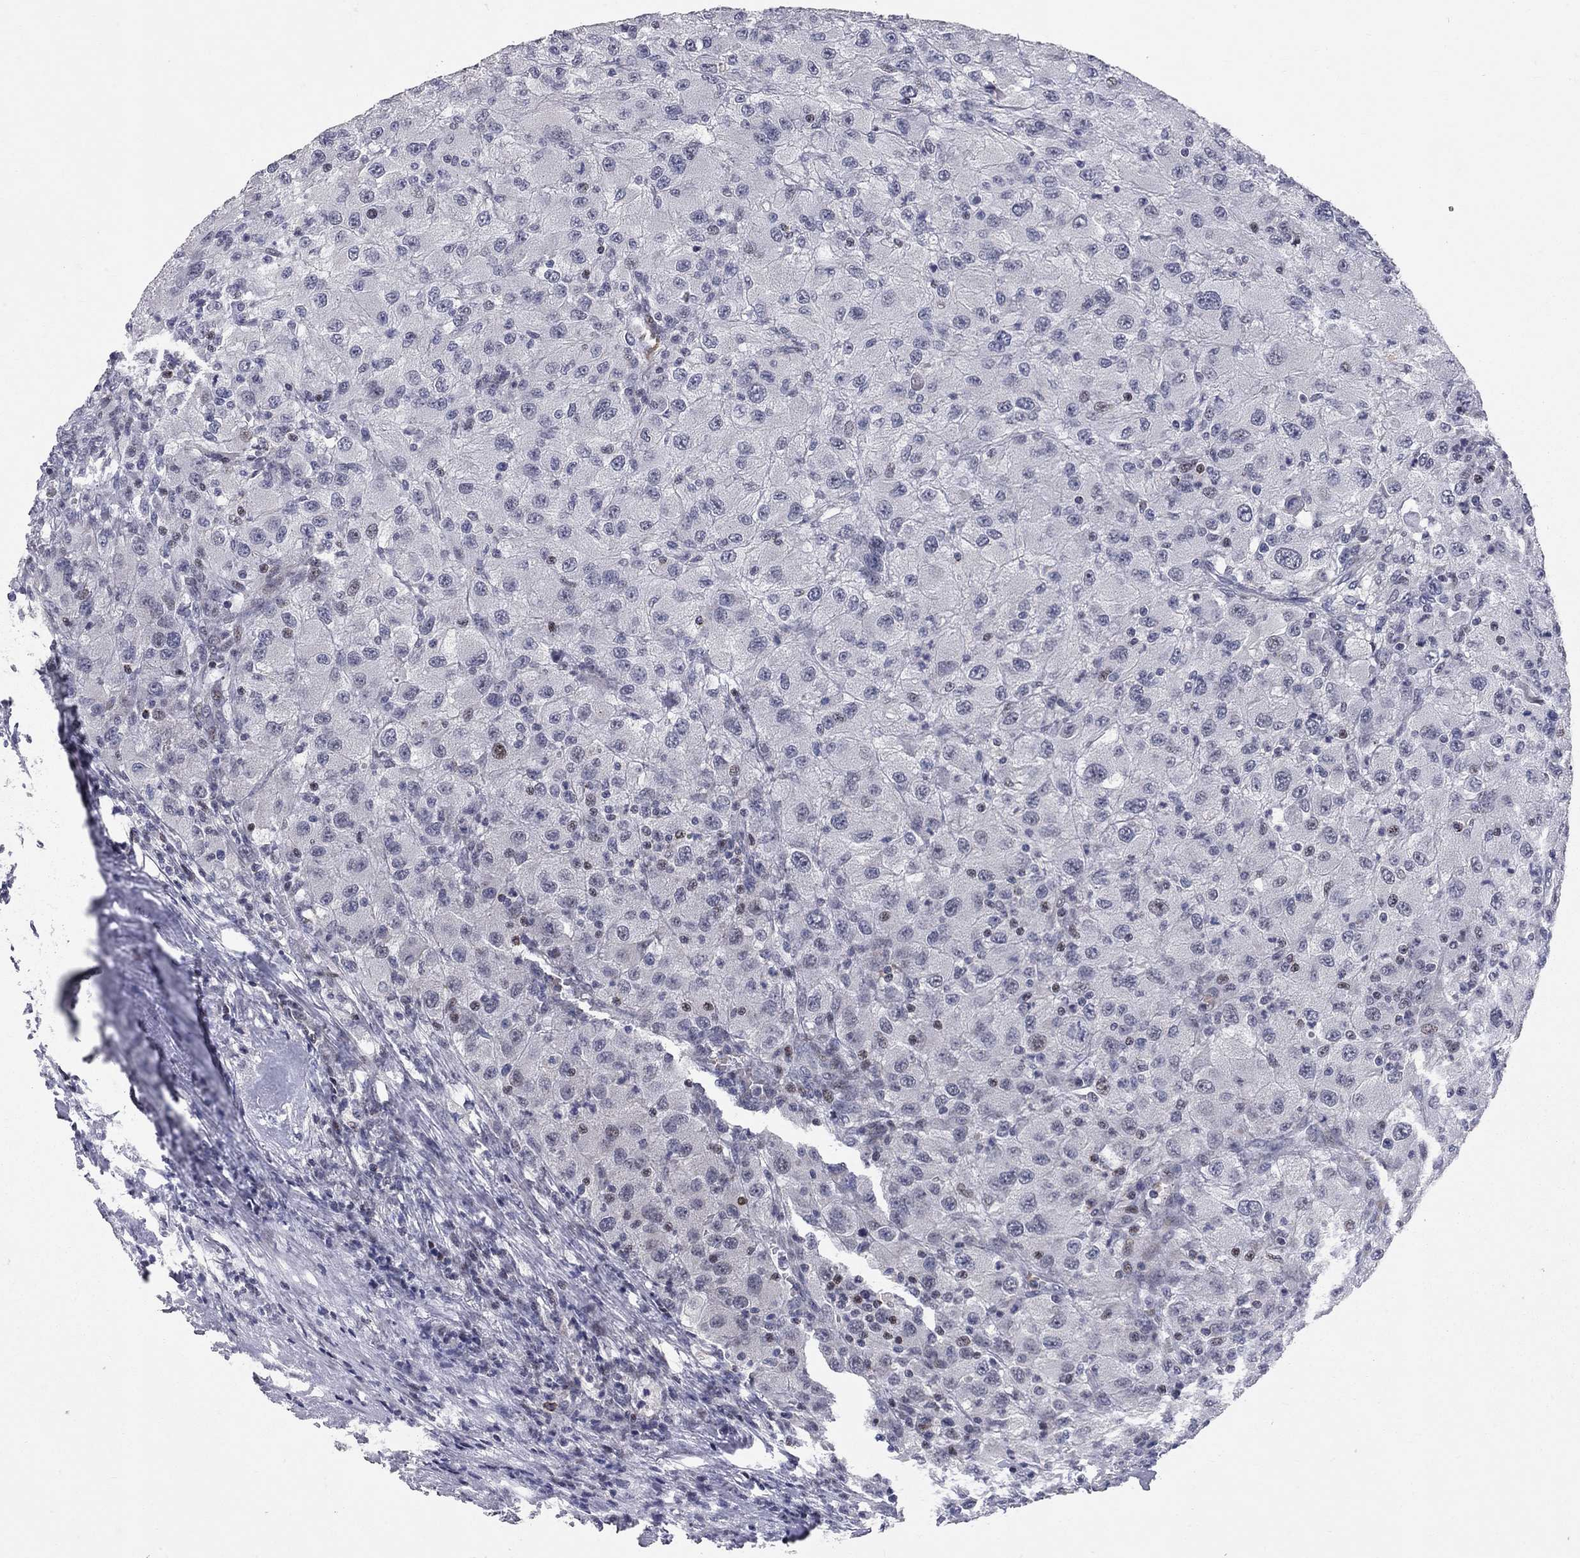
{"staining": {"intensity": "negative", "quantity": "none", "location": "none"}, "tissue": "renal cancer", "cell_type": "Tumor cells", "image_type": "cancer", "snomed": [{"axis": "morphology", "description": "Adenocarcinoma, NOS"}, {"axis": "topography", "description": "Kidney"}], "caption": "This photomicrograph is of renal cancer stained with immunohistochemistry (IHC) to label a protein in brown with the nuclei are counter-stained blue. There is no positivity in tumor cells. (Immunohistochemistry, brightfield microscopy, high magnification).", "gene": "HDAC3", "patient": {"sex": "female", "age": 67}}